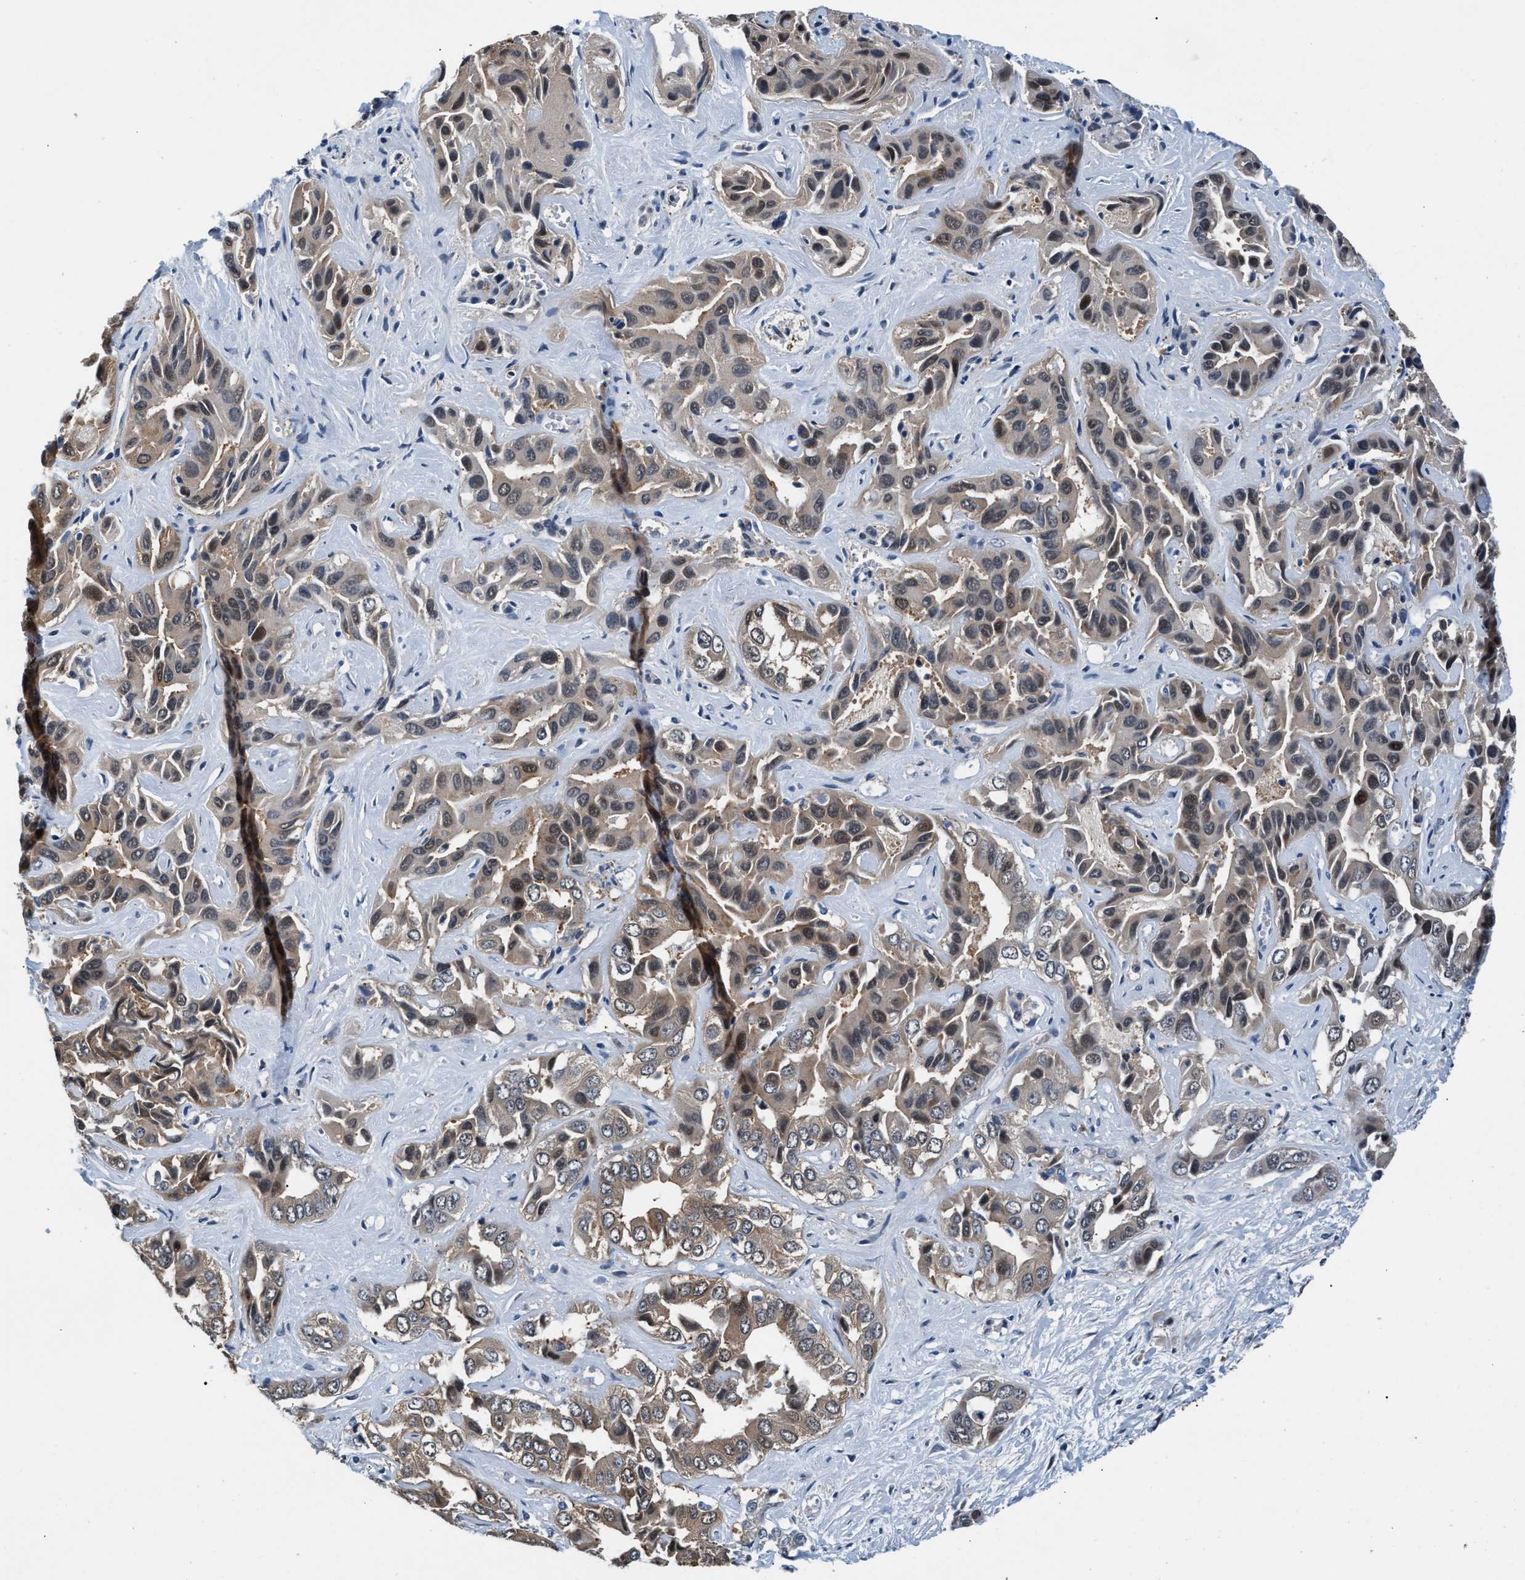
{"staining": {"intensity": "weak", "quantity": "25%-75%", "location": "cytoplasmic/membranous,nuclear"}, "tissue": "liver cancer", "cell_type": "Tumor cells", "image_type": "cancer", "snomed": [{"axis": "morphology", "description": "Cholangiocarcinoma"}, {"axis": "topography", "description": "Liver"}], "caption": "Immunohistochemical staining of liver cancer (cholangiocarcinoma) displays low levels of weak cytoplasmic/membranous and nuclear staining in approximately 25%-75% of tumor cells. Nuclei are stained in blue.", "gene": "RBM33", "patient": {"sex": "female", "age": 52}}